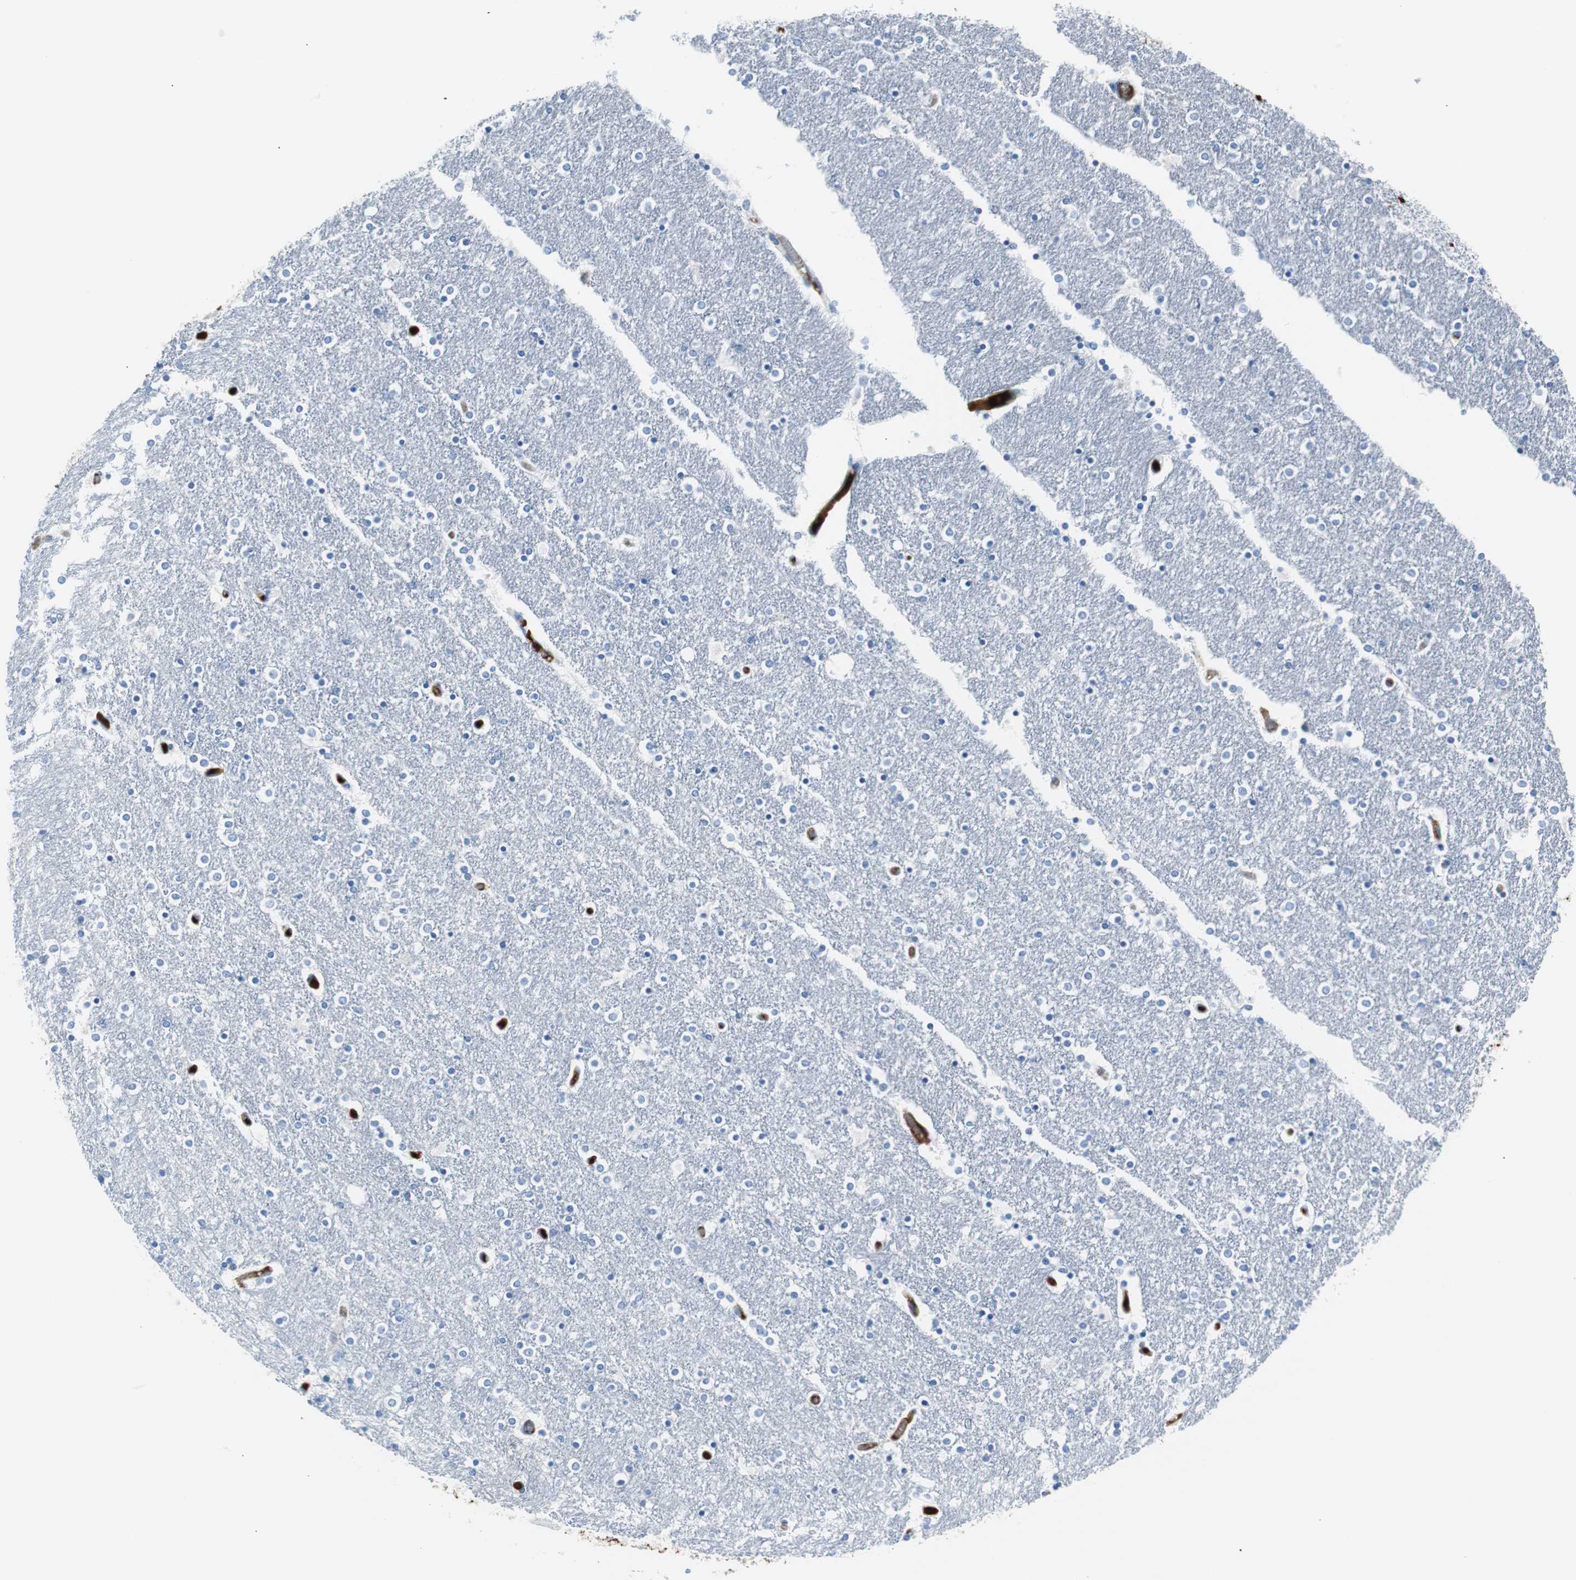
{"staining": {"intensity": "negative", "quantity": "none", "location": "none"}, "tissue": "caudate", "cell_type": "Glial cells", "image_type": "normal", "snomed": [{"axis": "morphology", "description": "Normal tissue, NOS"}, {"axis": "topography", "description": "Lateral ventricle wall"}], "caption": "DAB (3,3'-diaminobenzidine) immunohistochemical staining of benign human caudate reveals no significant staining in glial cells. Brightfield microscopy of immunohistochemistry (IHC) stained with DAB (brown) and hematoxylin (blue), captured at high magnification.", "gene": "APCS", "patient": {"sex": "female", "age": 54}}